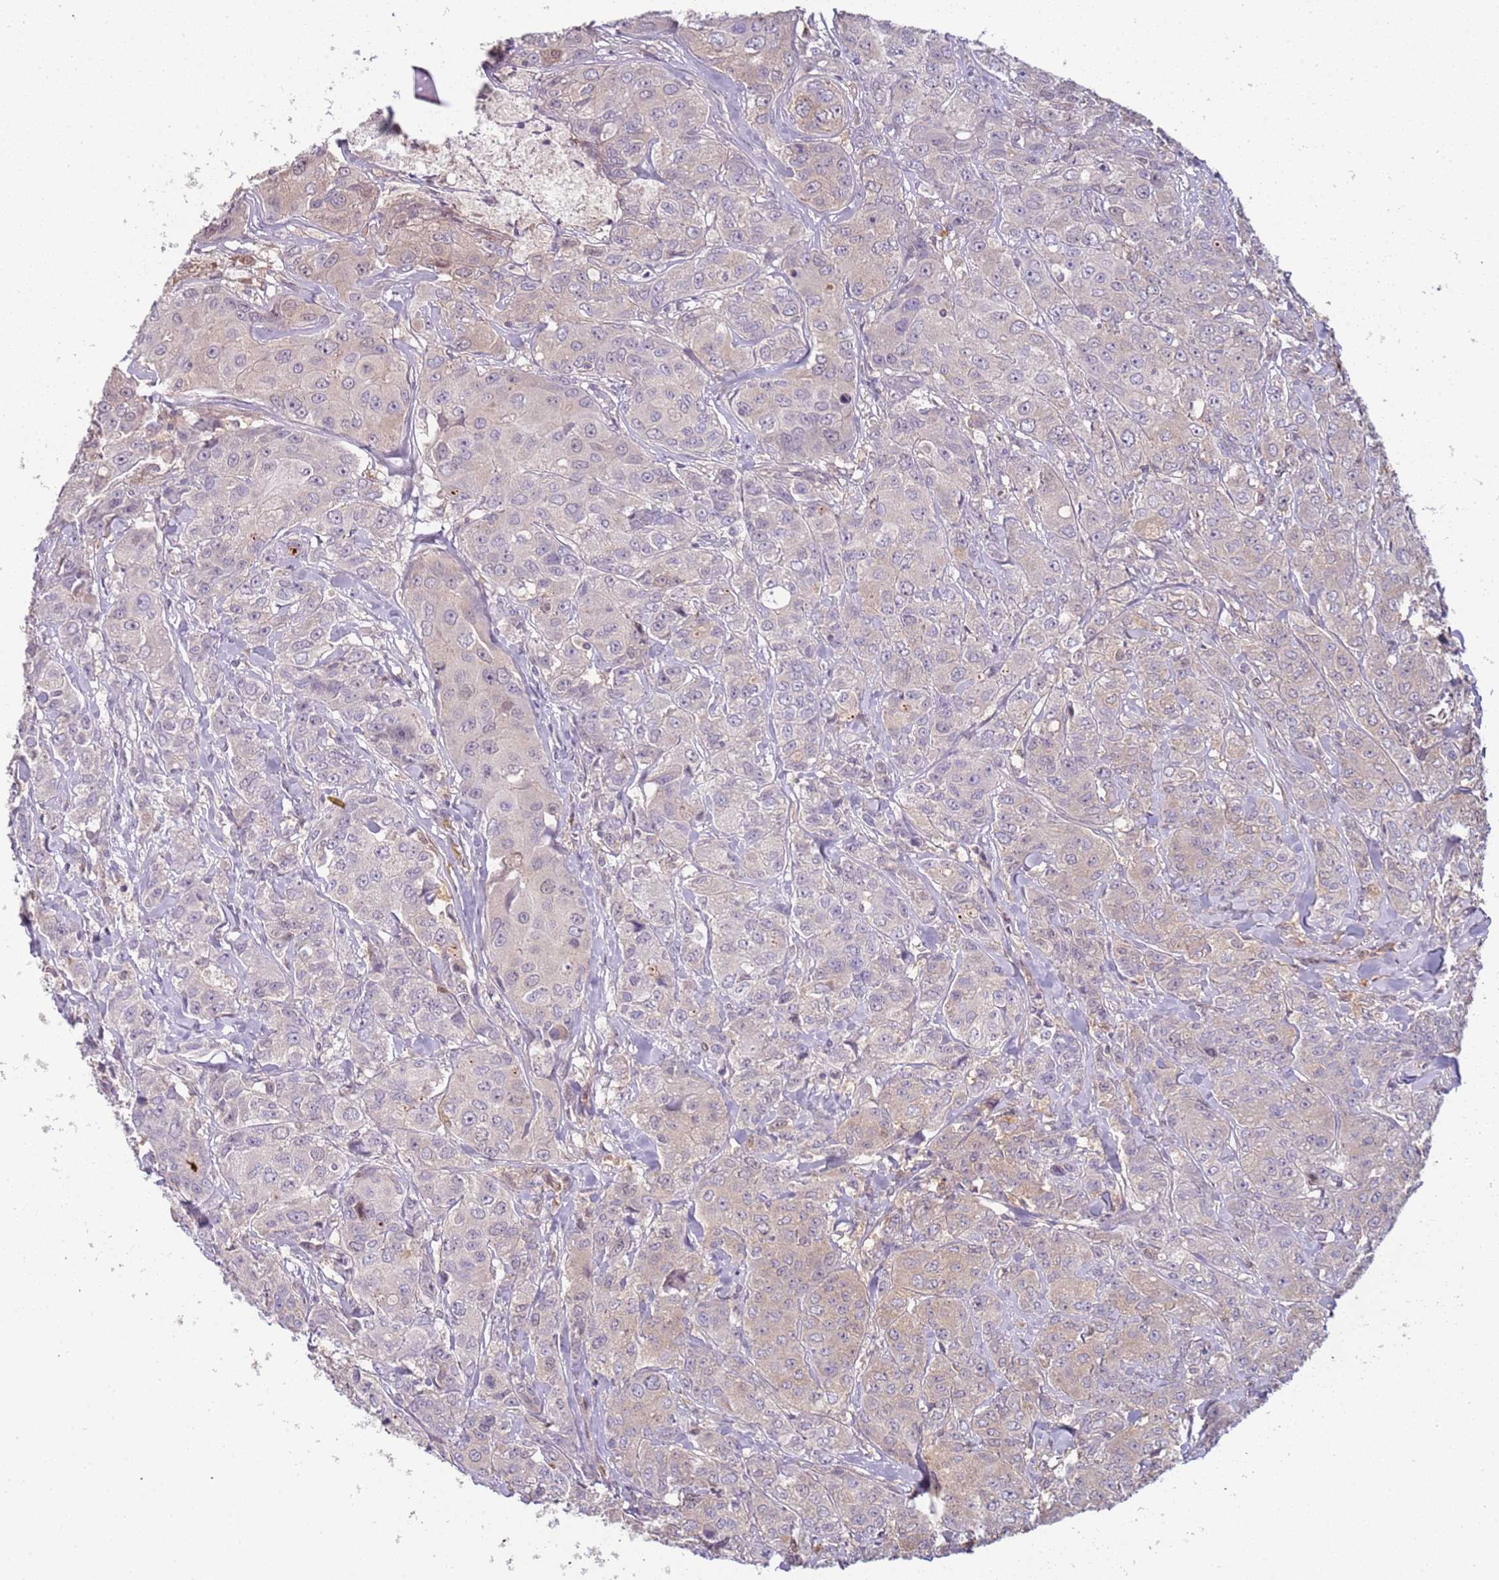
{"staining": {"intensity": "negative", "quantity": "none", "location": "none"}, "tissue": "breast cancer", "cell_type": "Tumor cells", "image_type": "cancer", "snomed": [{"axis": "morphology", "description": "Duct carcinoma"}, {"axis": "topography", "description": "Breast"}], "caption": "Intraductal carcinoma (breast) stained for a protein using immunohistochemistry (IHC) exhibits no positivity tumor cells.", "gene": "ARHGAP5", "patient": {"sex": "female", "age": 43}}